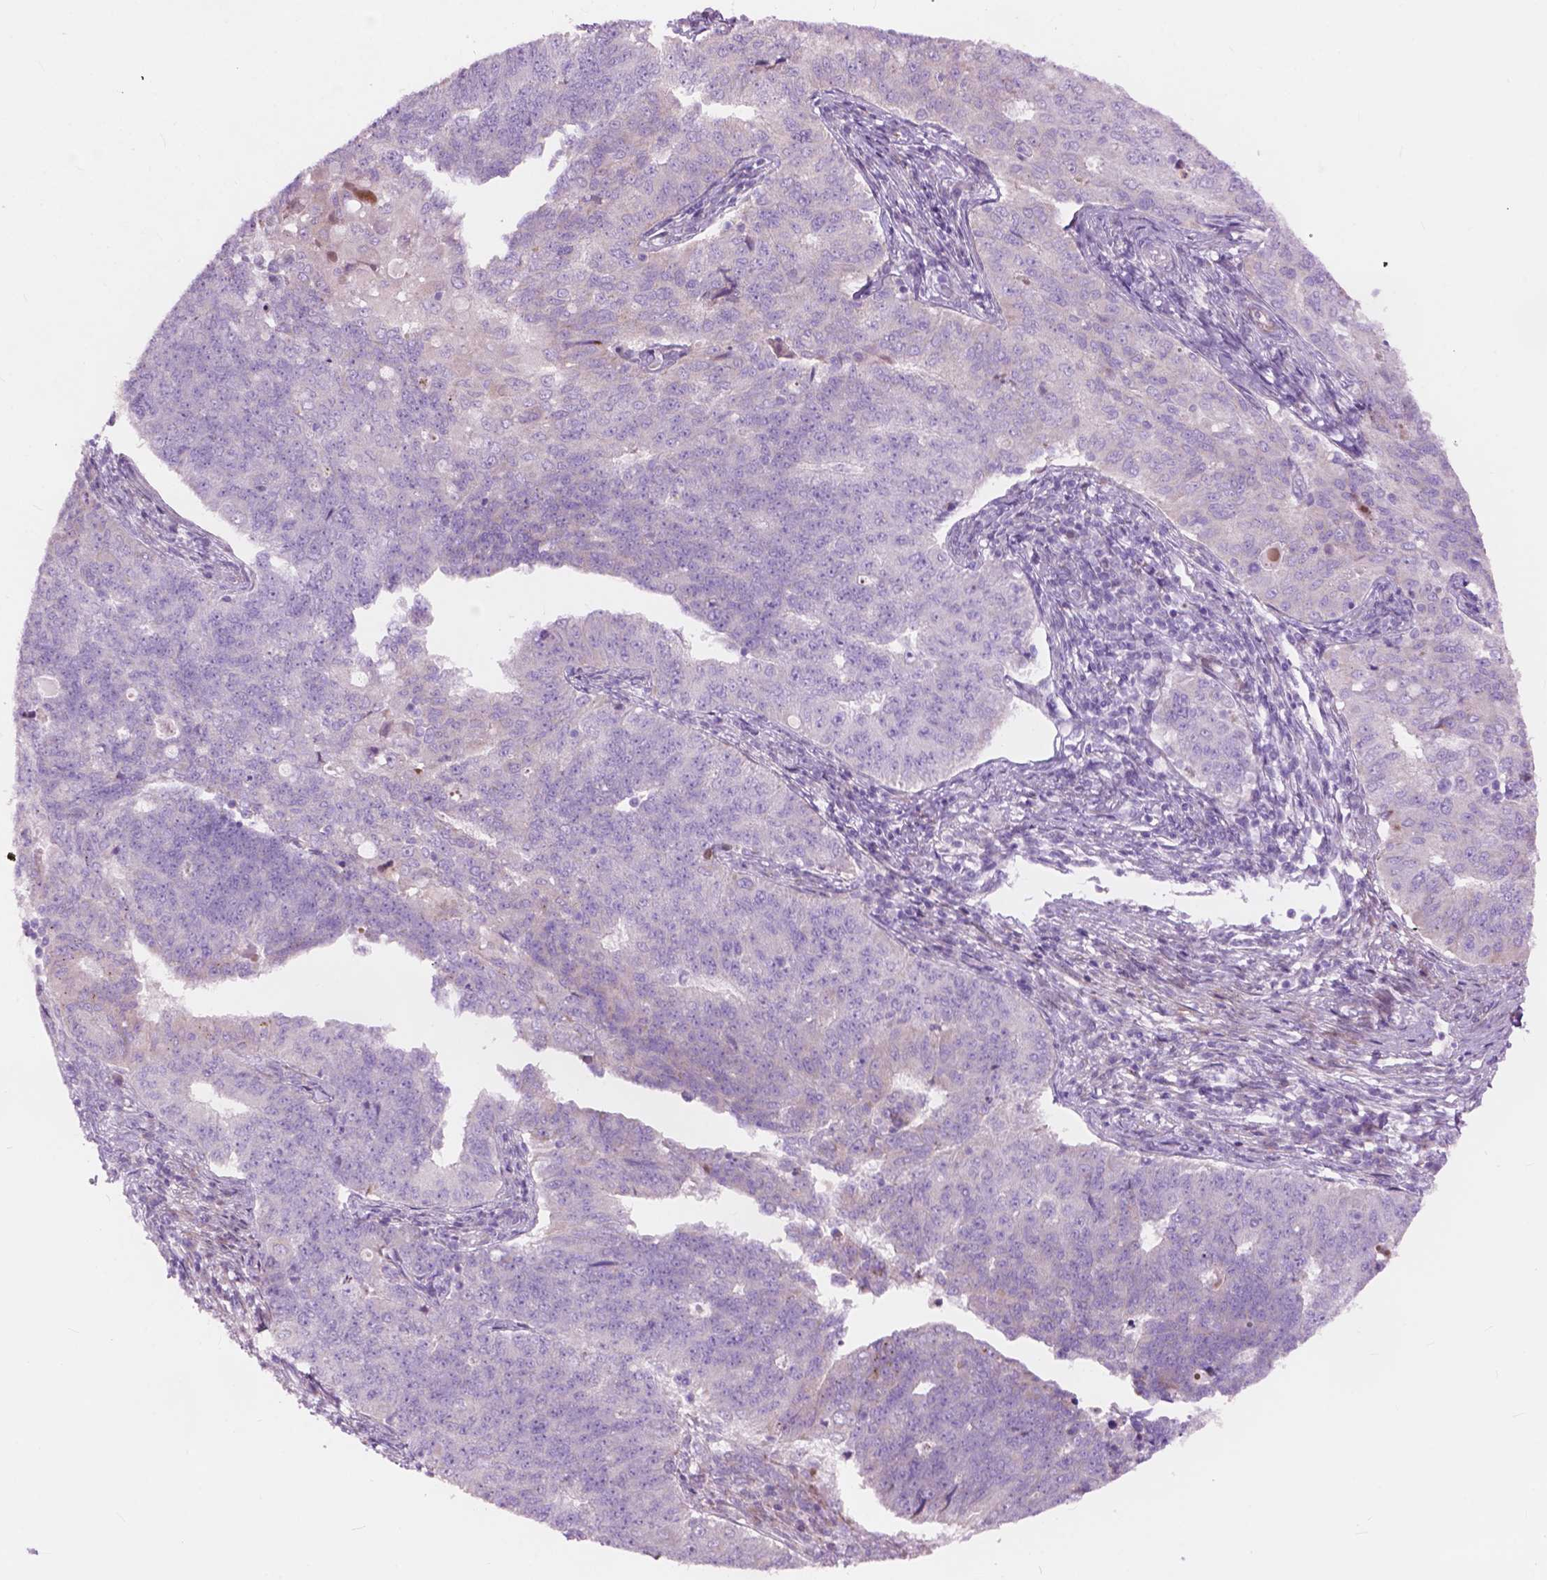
{"staining": {"intensity": "negative", "quantity": "none", "location": "none"}, "tissue": "endometrial cancer", "cell_type": "Tumor cells", "image_type": "cancer", "snomed": [{"axis": "morphology", "description": "Adenocarcinoma, NOS"}, {"axis": "topography", "description": "Endometrium"}], "caption": "This is a micrograph of immunohistochemistry (IHC) staining of endometrial adenocarcinoma, which shows no staining in tumor cells.", "gene": "MORN1", "patient": {"sex": "female", "age": 43}}